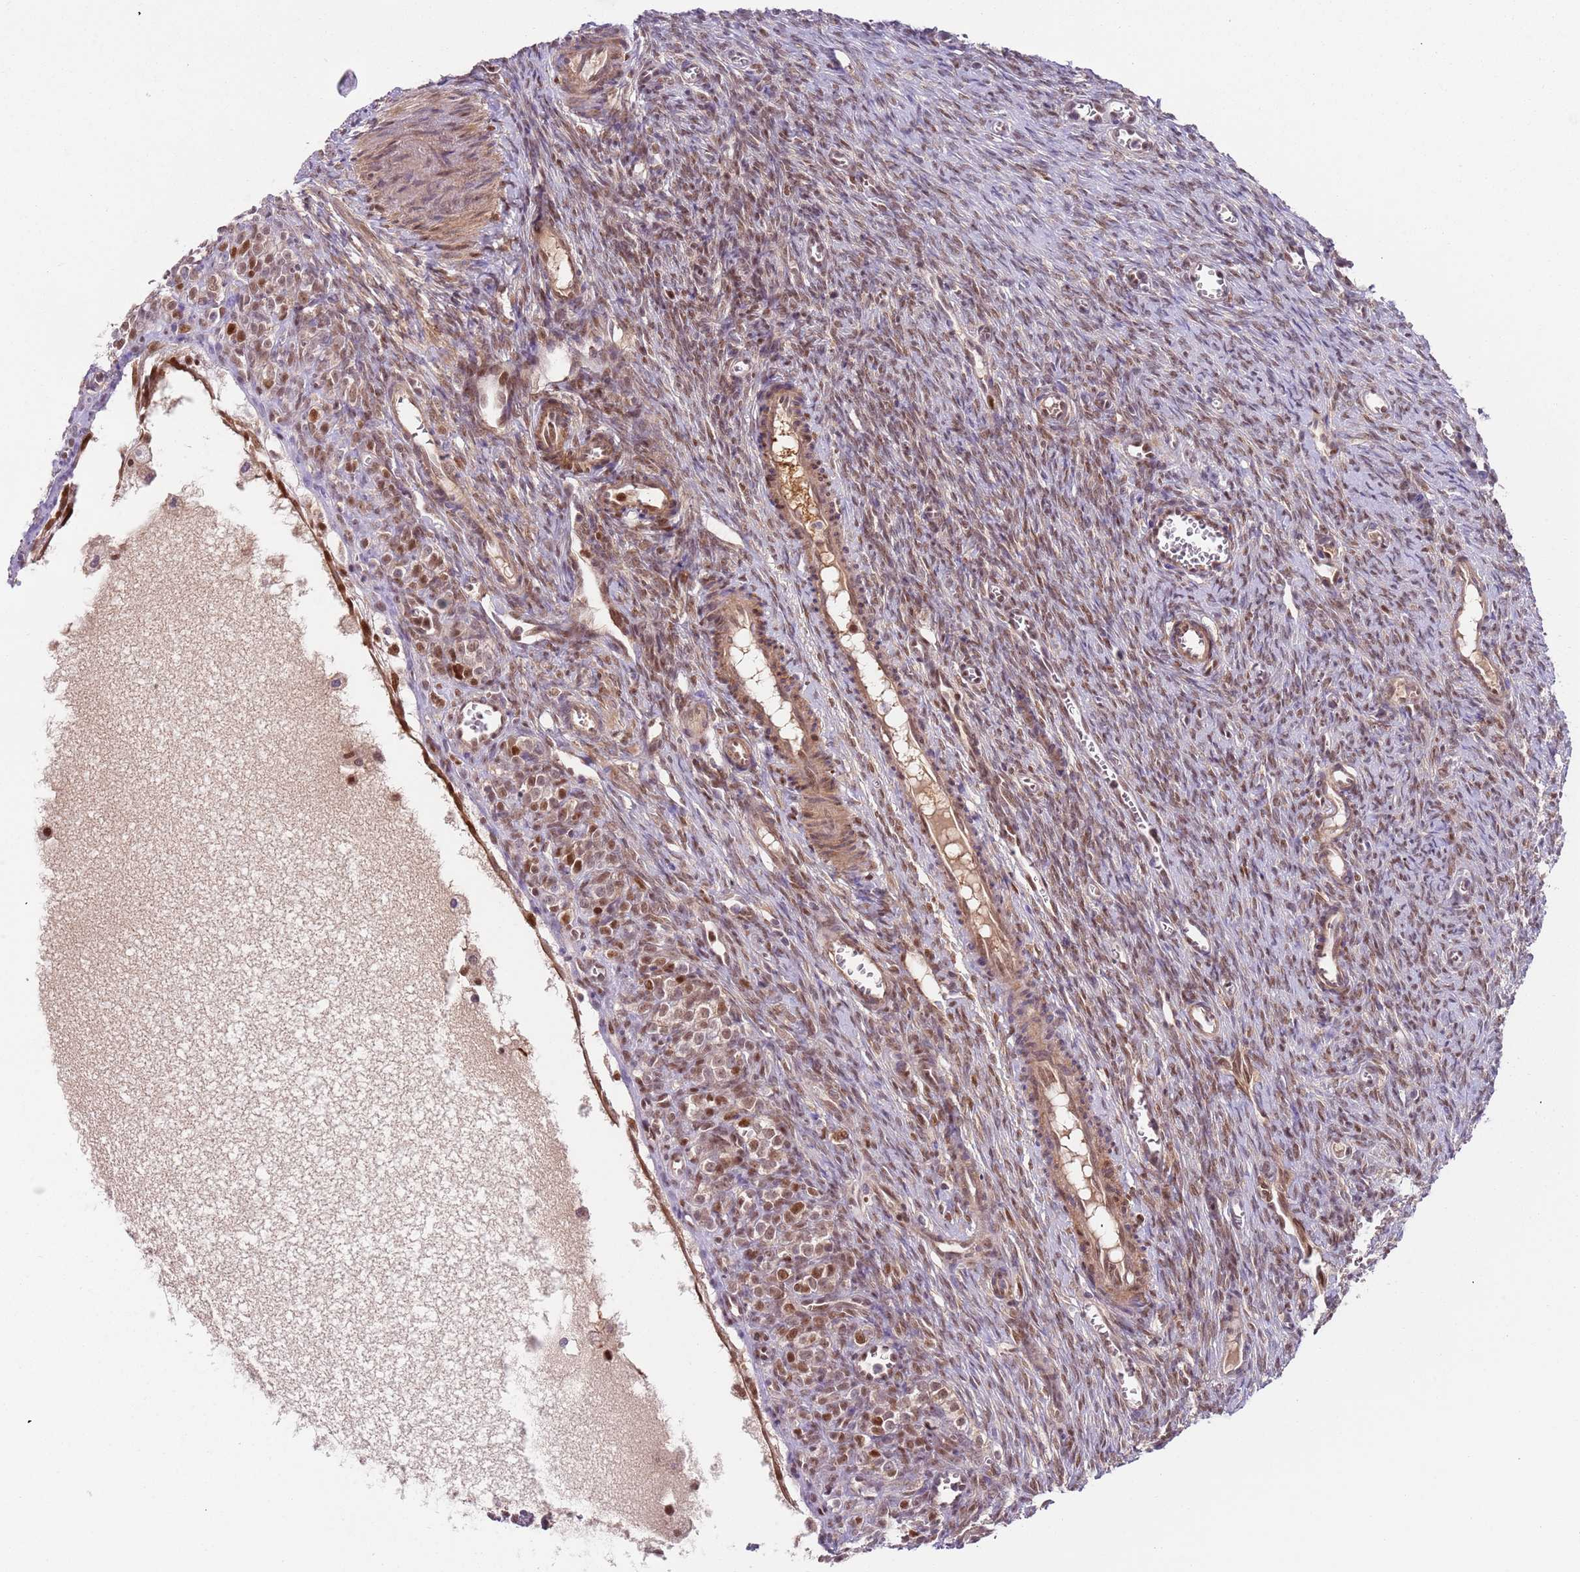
{"staining": {"intensity": "moderate", "quantity": ">75%", "location": "cytoplasmic/membranous,nuclear"}, "tissue": "ovary", "cell_type": "Follicle cells", "image_type": "normal", "snomed": [{"axis": "morphology", "description": "Normal tissue, NOS"}, {"axis": "topography", "description": "Ovary"}], "caption": "High-power microscopy captured an immunohistochemistry (IHC) photomicrograph of normal ovary, revealing moderate cytoplasmic/membranous,nuclear positivity in approximately >75% of follicle cells. (Brightfield microscopy of DAB IHC at high magnification).", "gene": "RMND5B", "patient": {"sex": "female", "age": 44}}